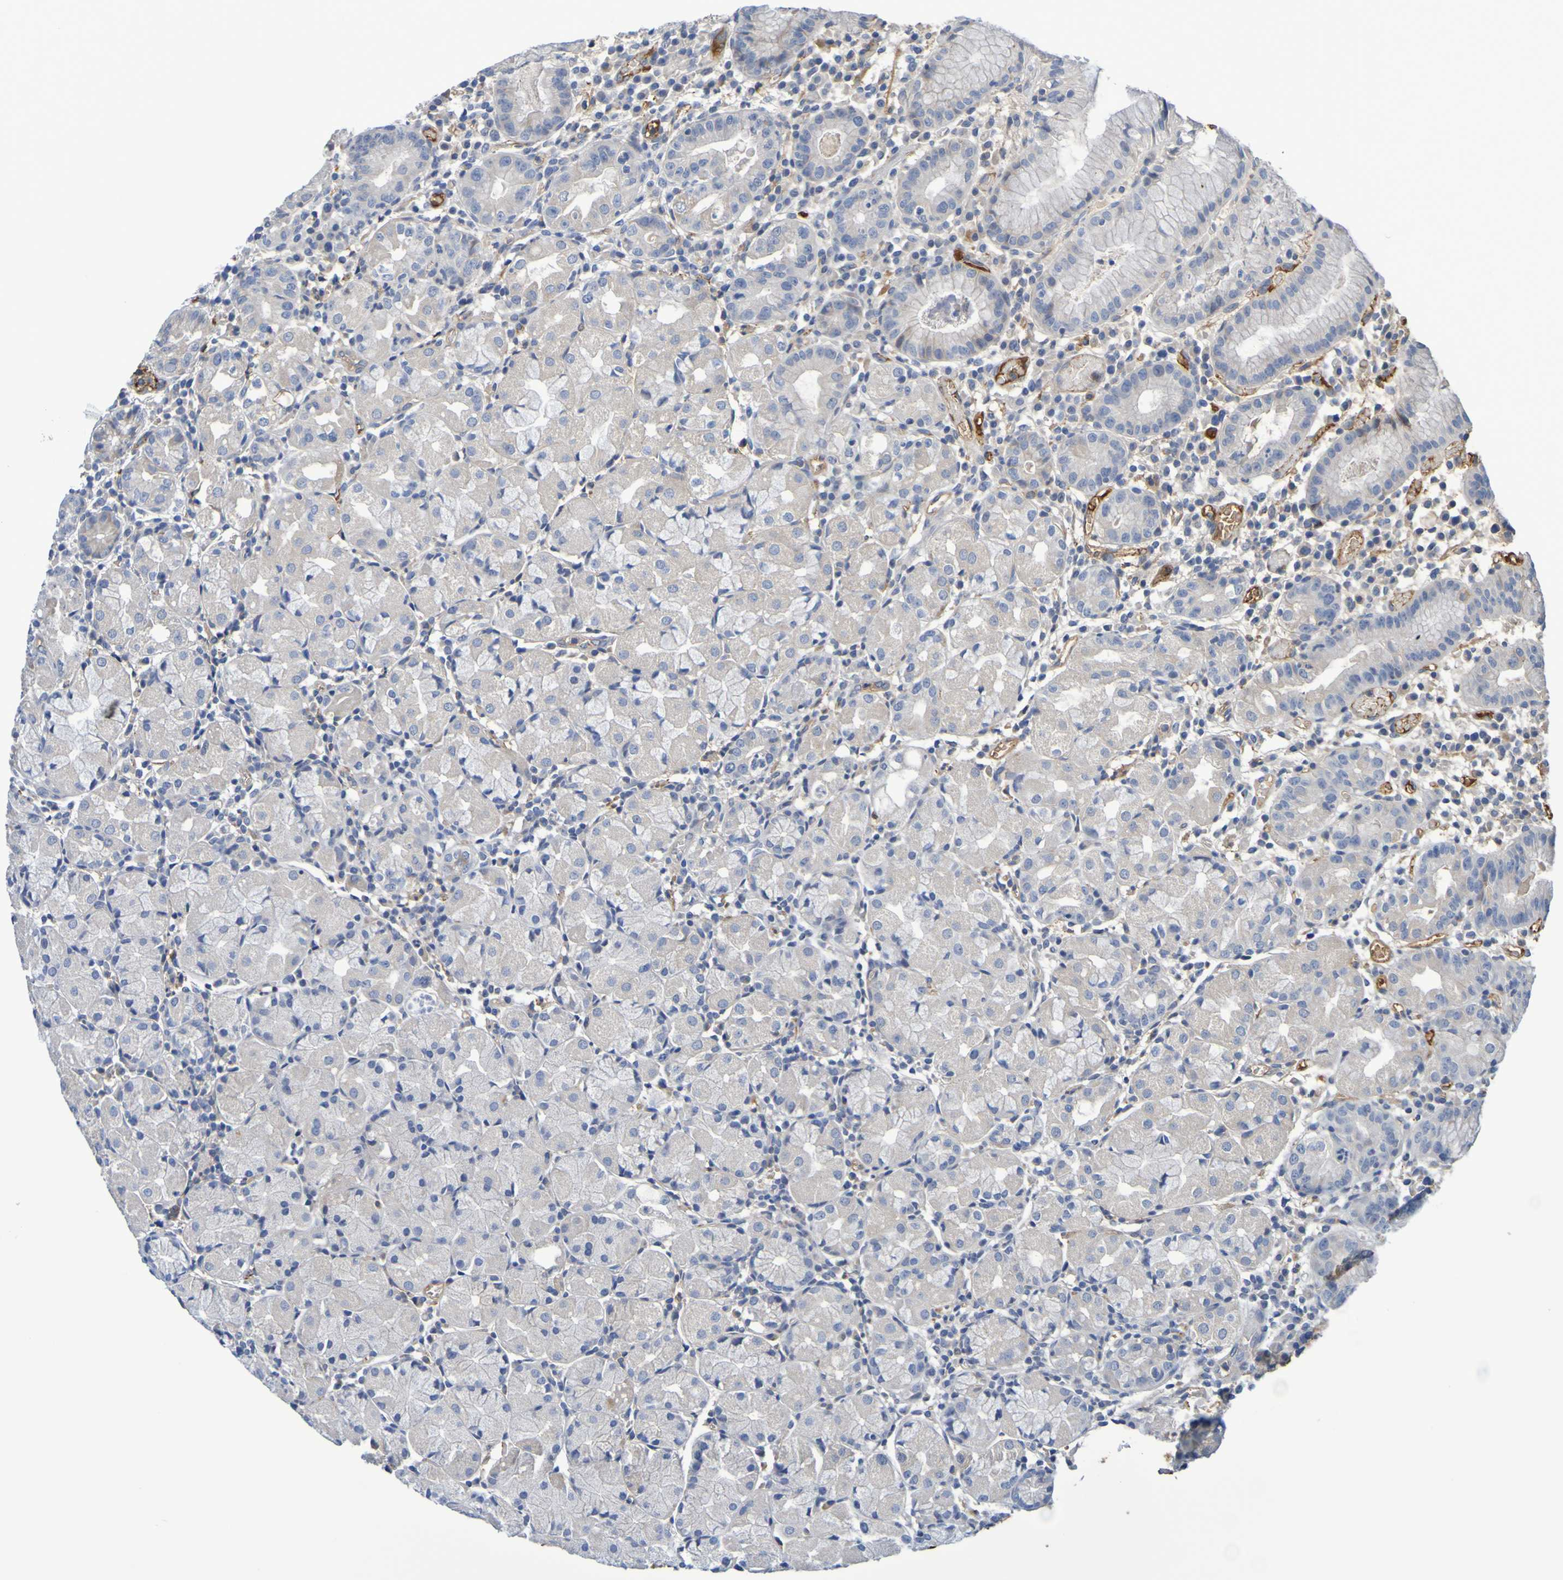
{"staining": {"intensity": "weak", "quantity": "<25%", "location": "cytoplasmic/membranous"}, "tissue": "stomach", "cell_type": "Glandular cells", "image_type": "normal", "snomed": [{"axis": "morphology", "description": "Normal tissue, NOS"}, {"axis": "topography", "description": "Stomach"}, {"axis": "topography", "description": "Stomach, lower"}], "caption": "The histopathology image reveals no staining of glandular cells in benign stomach. (DAB immunohistochemistry (IHC) with hematoxylin counter stain).", "gene": "GAB3", "patient": {"sex": "female", "age": 75}}